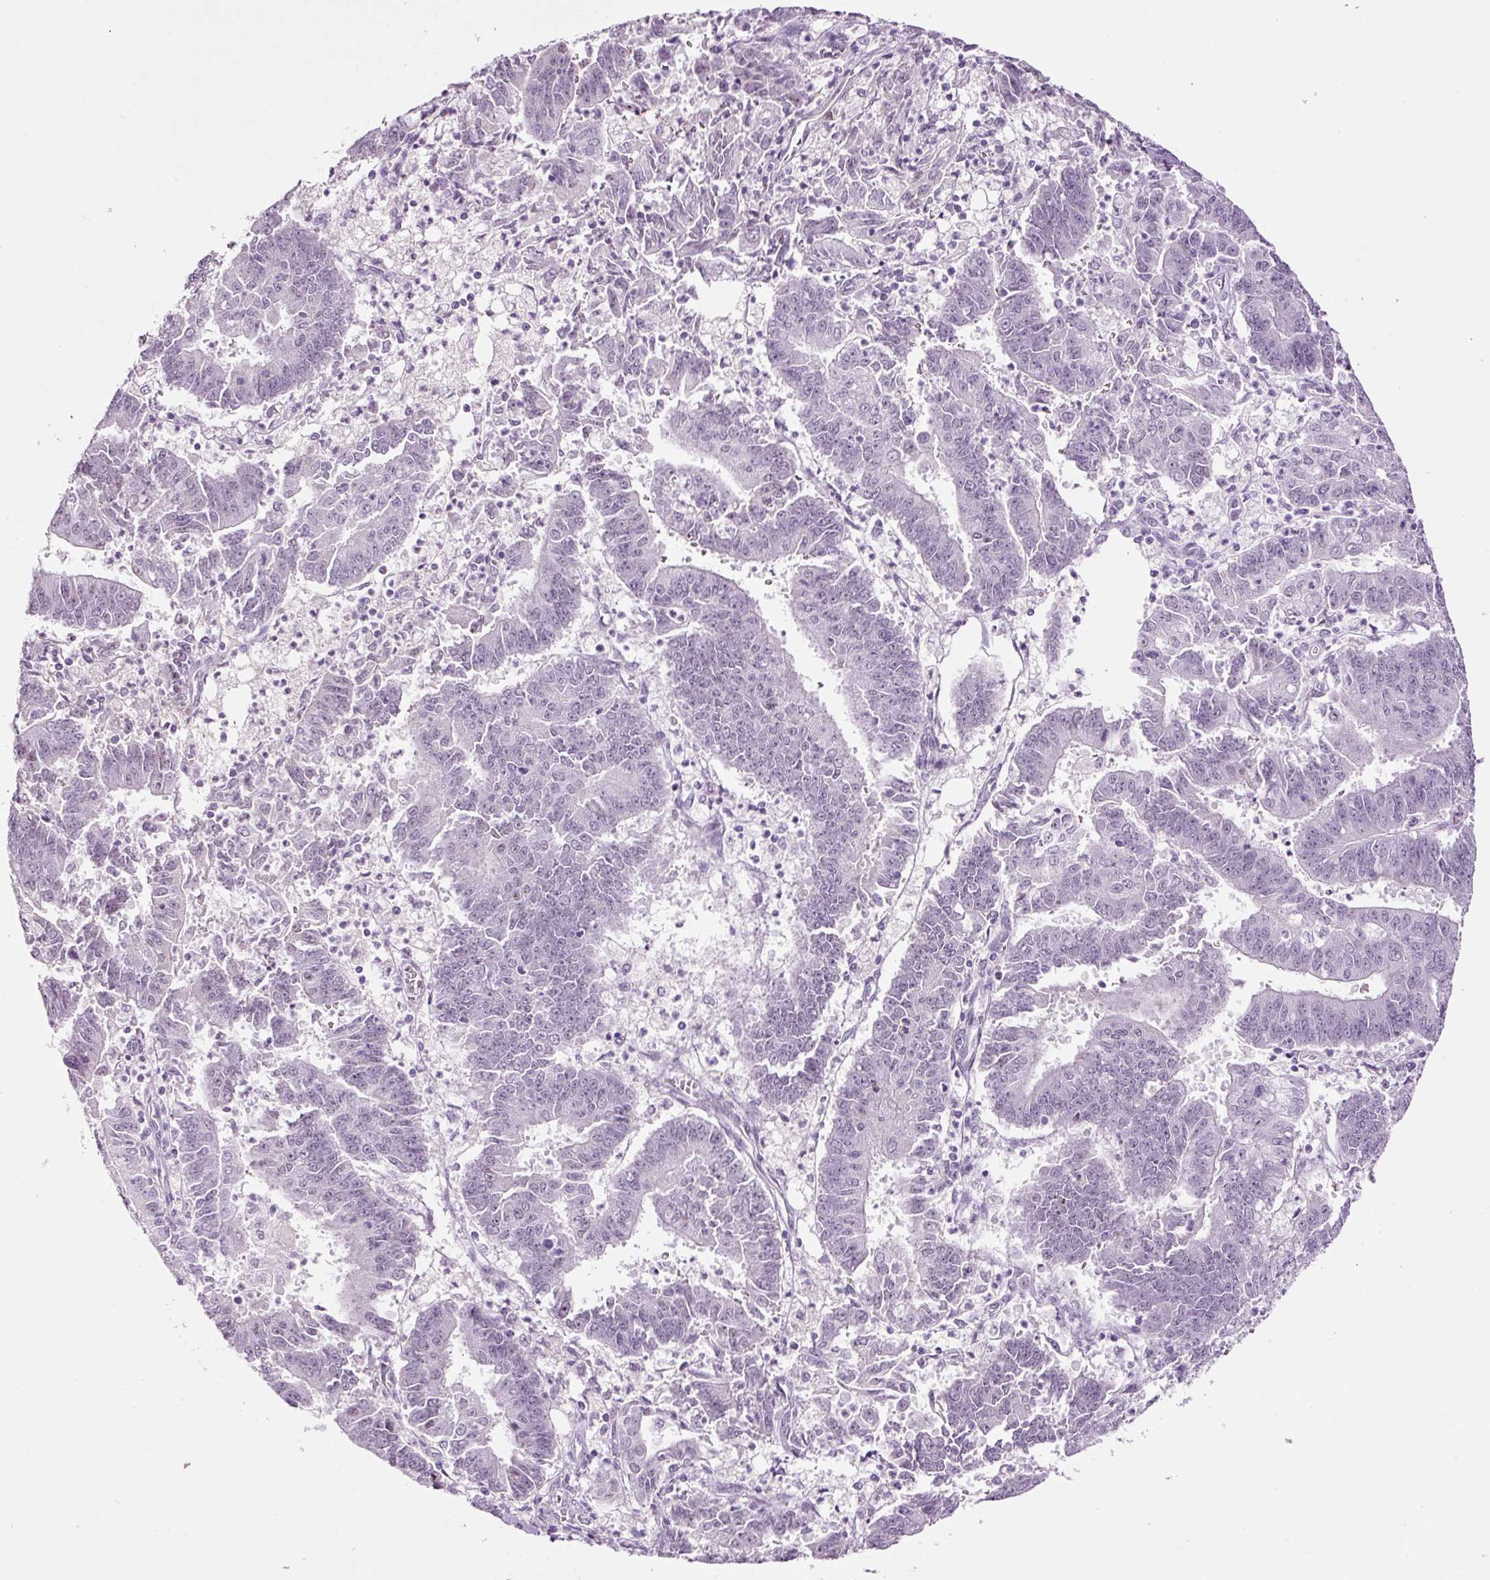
{"staining": {"intensity": "negative", "quantity": "none", "location": "none"}, "tissue": "endometrial cancer", "cell_type": "Tumor cells", "image_type": "cancer", "snomed": [{"axis": "morphology", "description": "Adenocarcinoma, NOS"}, {"axis": "topography", "description": "Endometrium"}], "caption": "Immunohistochemistry histopathology image of neoplastic tissue: human endometrial adenocarcinoma stained with DAB demonstrates no significant protein positivity in tumor cells.", "gene": "KLF1", "patient": {"sex": "female", "age": 73}}